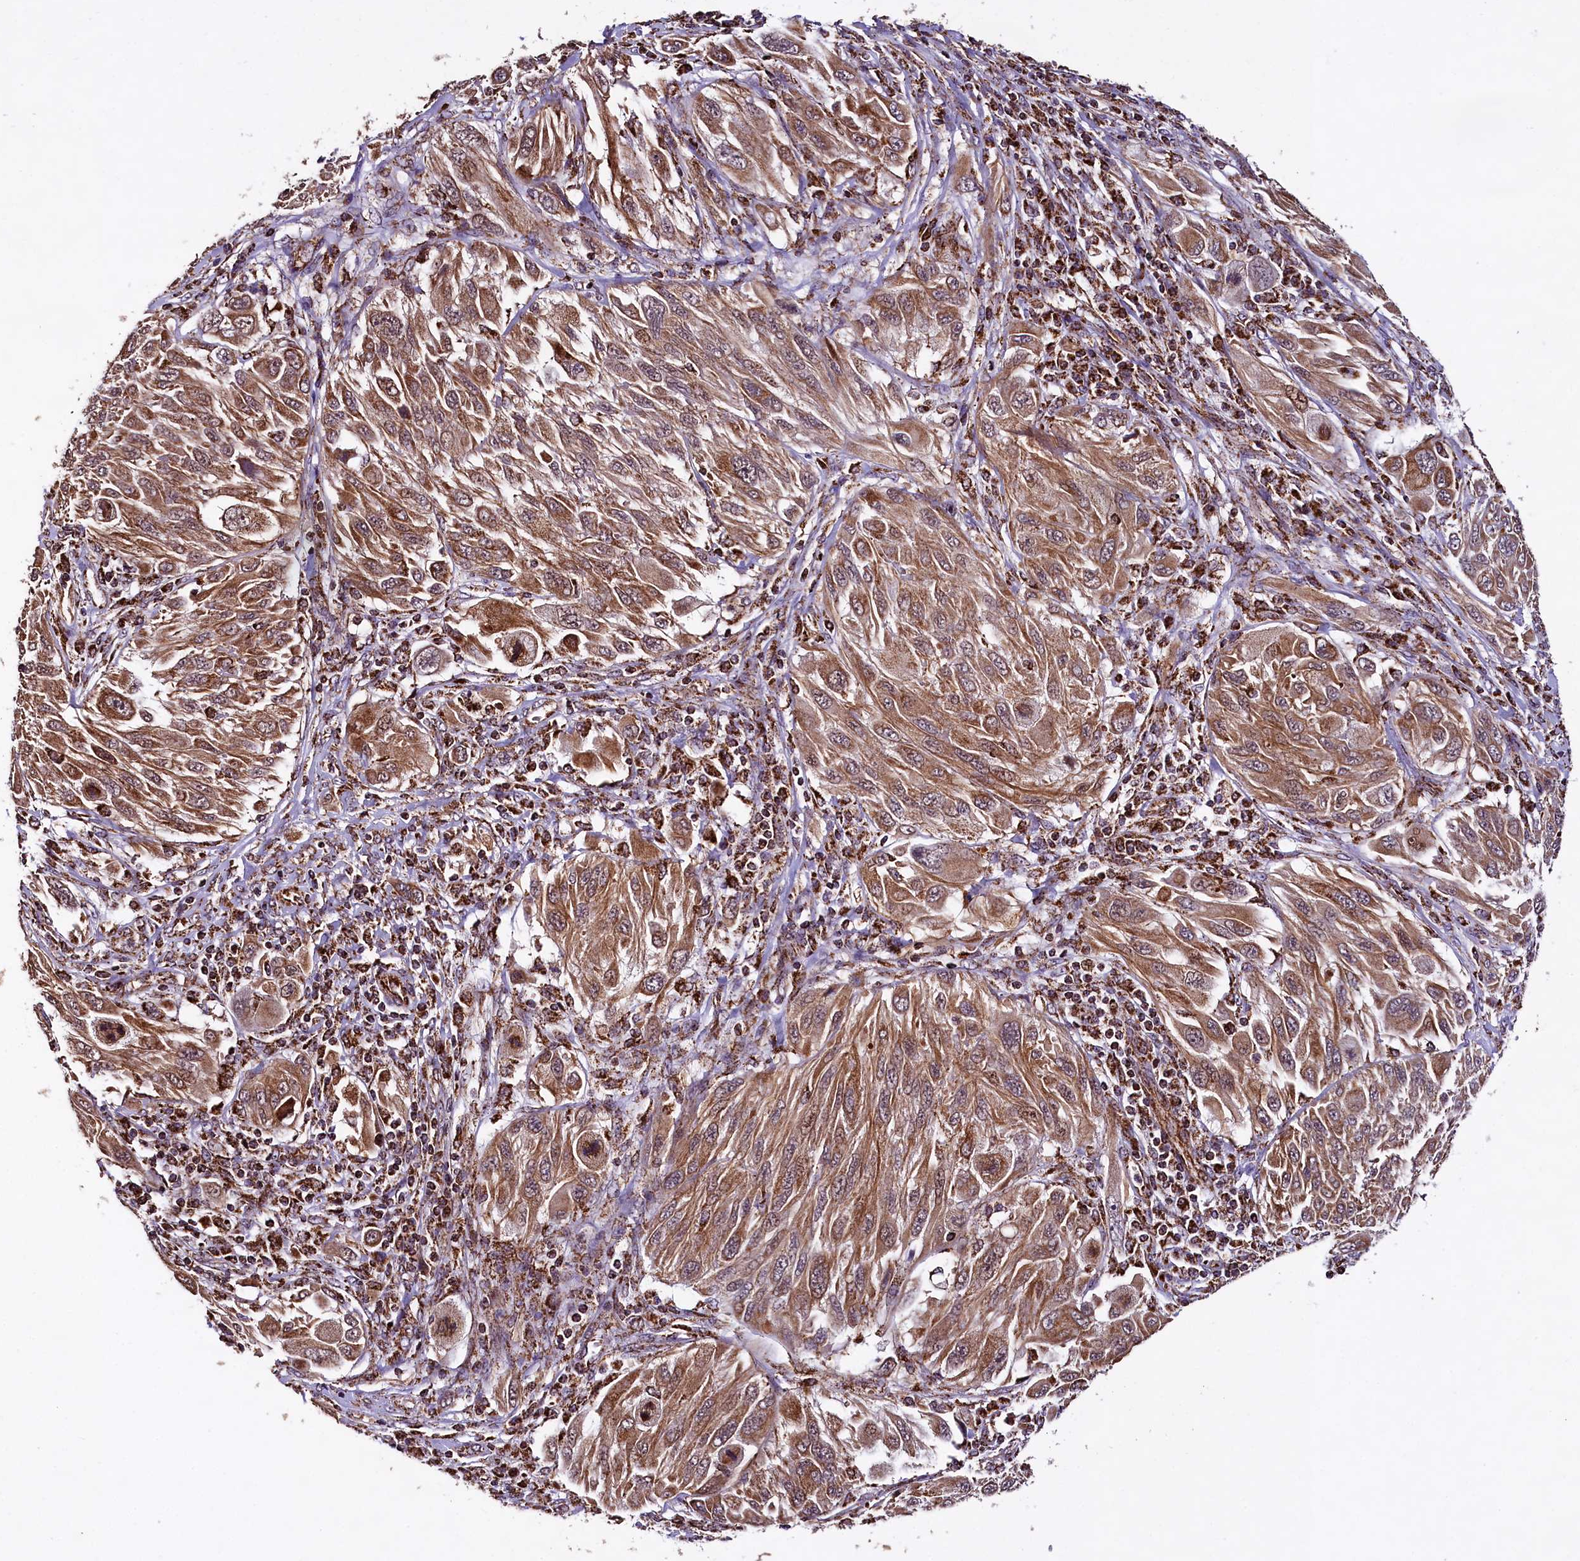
{"staining": {"intensity": "moderate", "quantity": ">75%", "location": "cytoplasmic/membranous"}, "tissue": "melanoma", "cell_type": "Tumor cells", "image_type": "cancer", "snomed": [{"axis": "morphology", "description": "Malignant melanoma, NOS"}, {"axis": "topography", "description": "Skin"}], "caption": "Protein expression analysis of human melanoma reveals moderate cytoplasmic/membranous staining in about >75% of tumor cells.", "gene": "KLC2", "patient": {"sex": "female", "age": 91}}